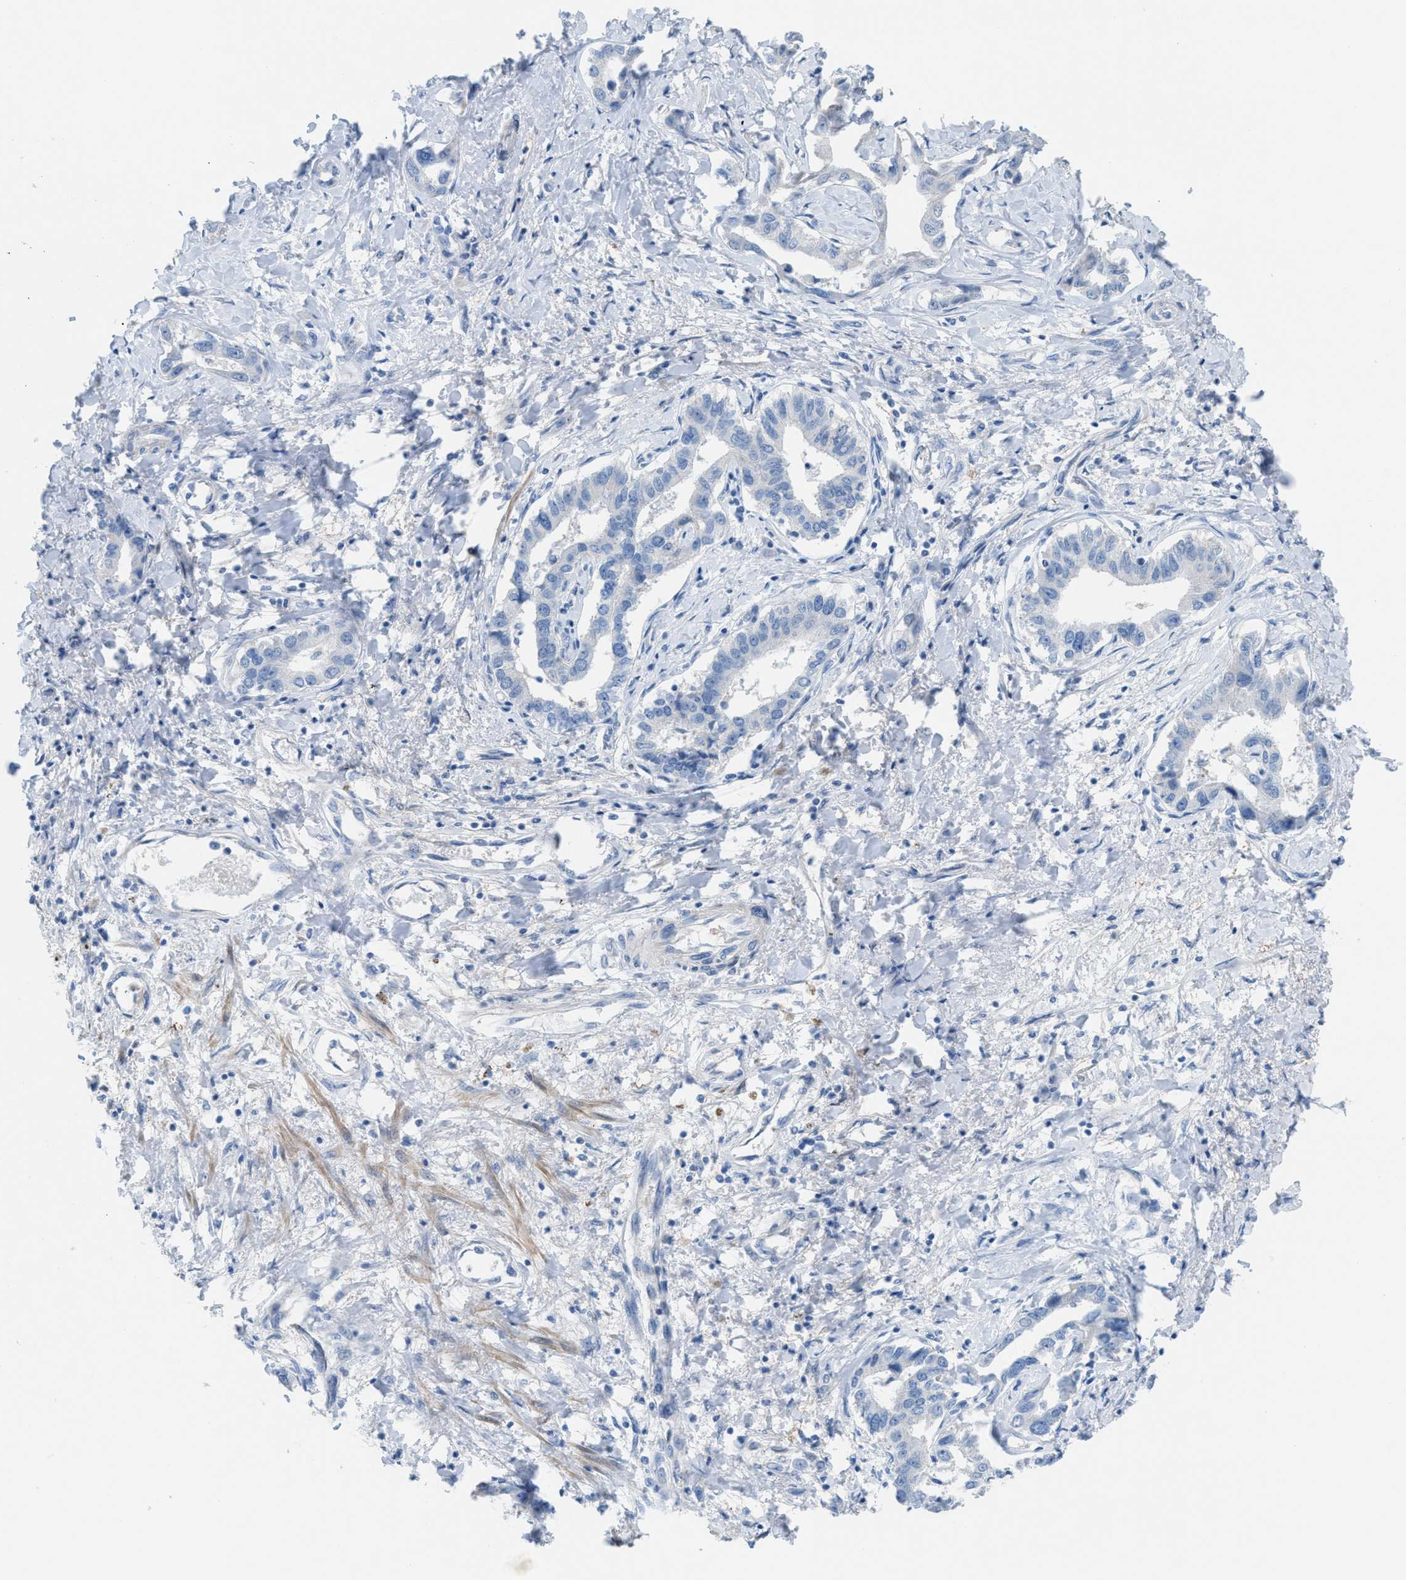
{"staining": {"intensity": "negative", "quantity": "none", "location": "none"}, "tissue": "liver cancer", "cell_type": "Tumor cells", "image_type": "cancer", "snomed": [{"axis": "morphology", "description": "Cholangiocarcinoma"}, {"axis": "topography", "description": "Liver"}], "caption": "This is a histopathology image of IHC staining of liver cholangiocarcinoma, which shows no positivity in tumor cells.", "gene": "ASPA", "patient": {"sex": "male", "age": 59}}